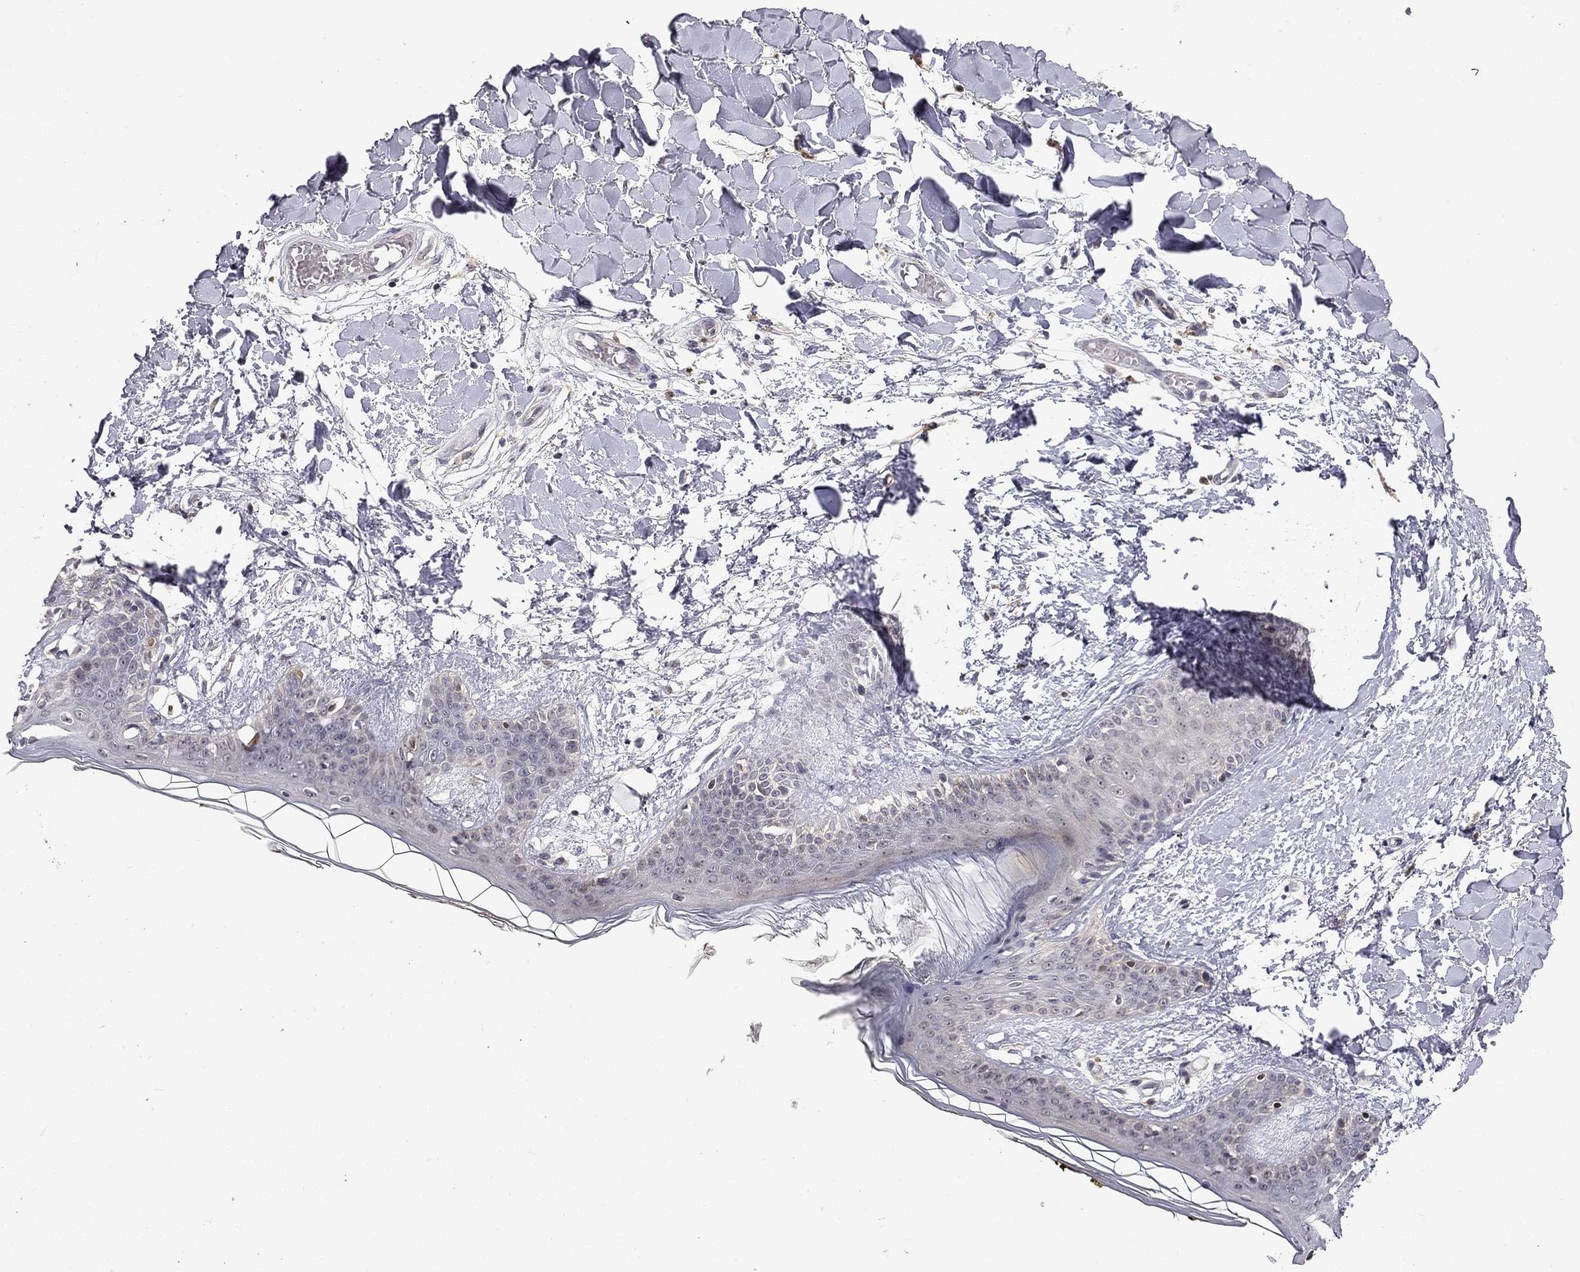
{"staining": {"intensity": "negative", "quantity": "none", "location": "none"}, "tissue": "skin", "cell_type": "Fibroblasts", "image_type": "normal", "snomed": [{"axis": "morphology", "description": "Normal tissue, NOS"}, {"axis": "topography", "description": "Skin"}], "caption": "Protein analysis of benign skin shows no significant staining in fibroblasts.", "gene": "STXBP6", "patient": {"sex": "female", "age": 34}}